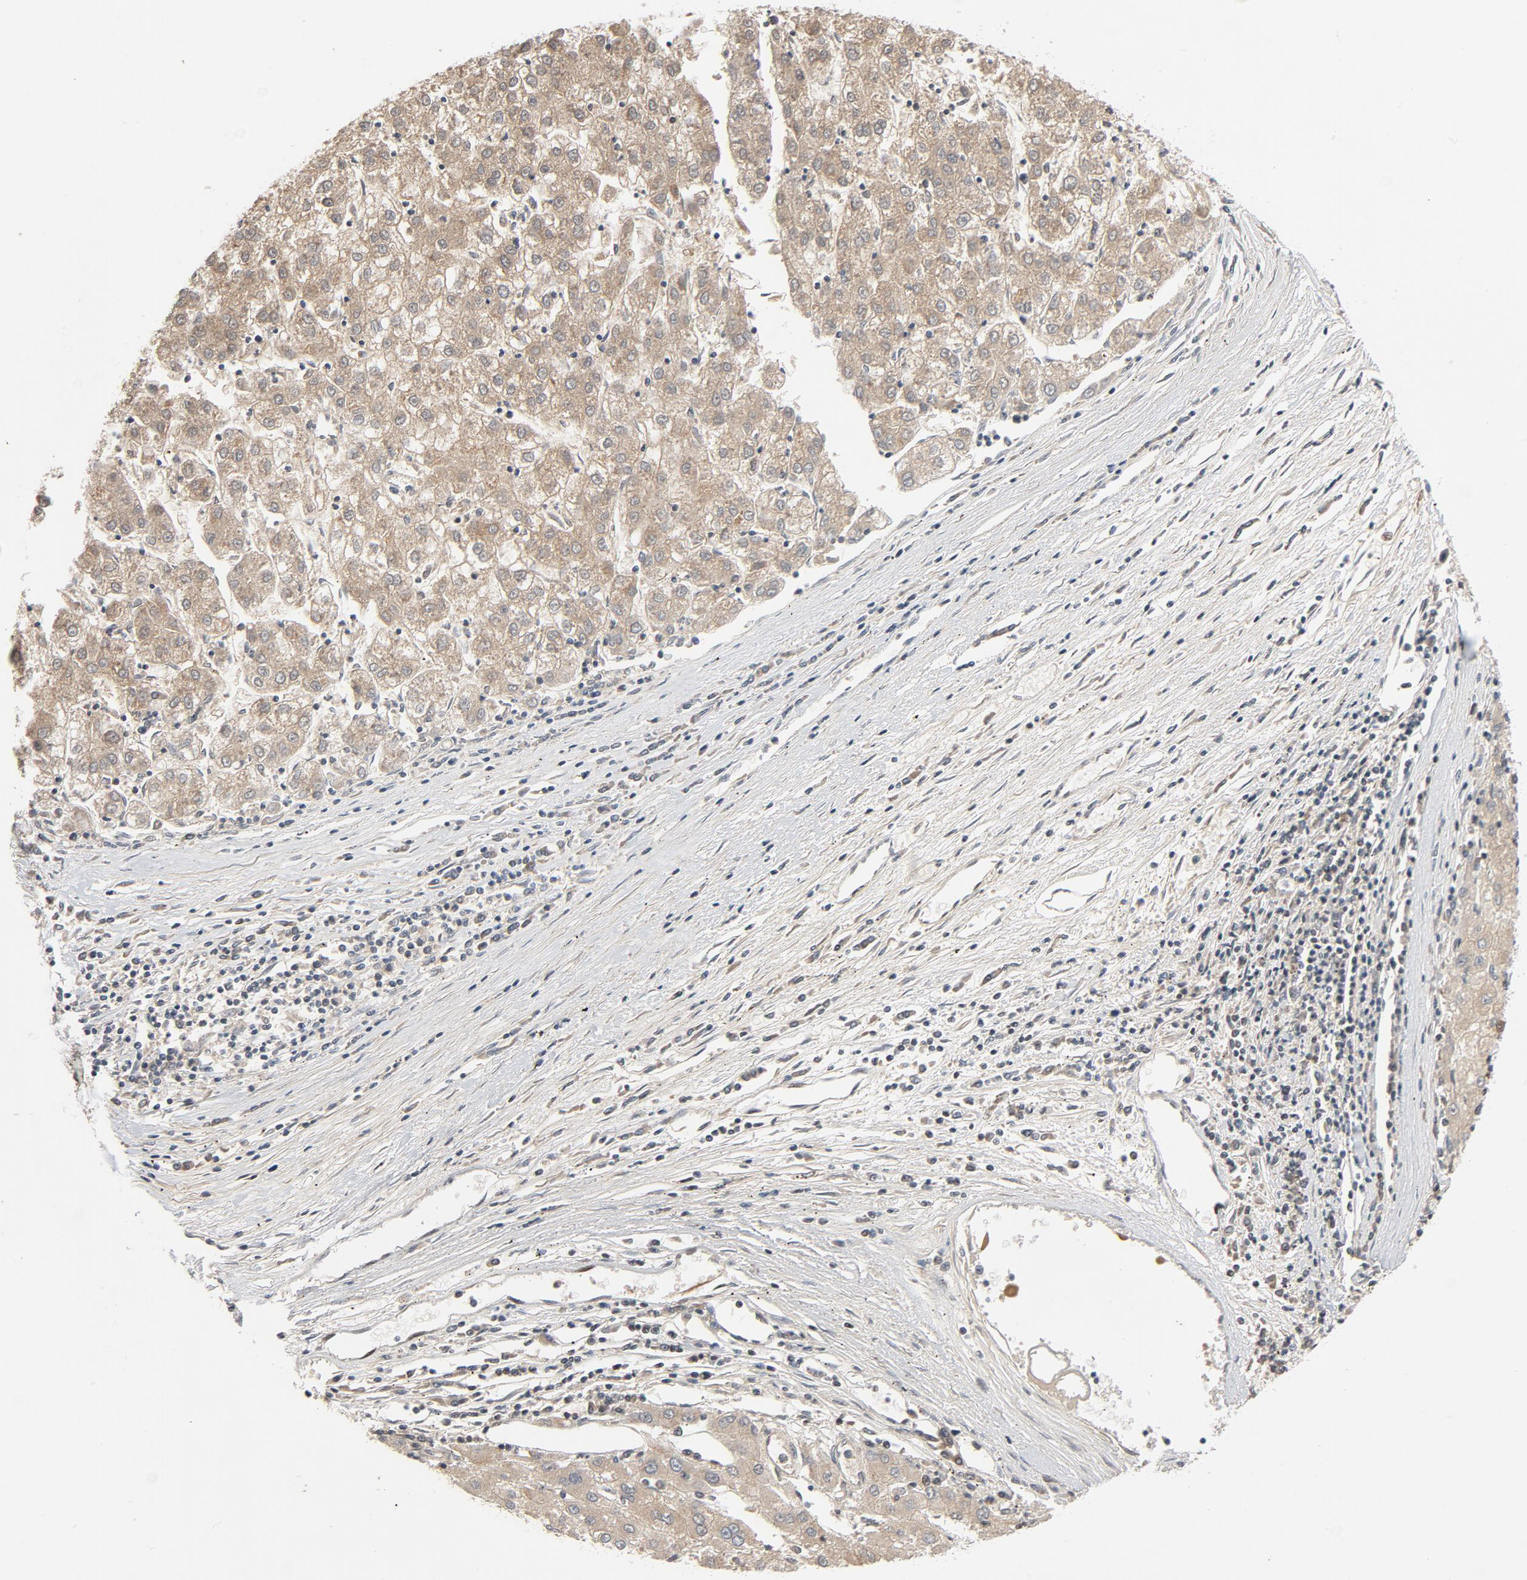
{"staining": {"intensity": "moderate", "quantity": ">75%", "location": "cytoplasmic/membranous"}, "tissue": "liver cancer", "cell_type": "Tumor cells", "image_type": "cancer", "snomed": [{"axis": "morphology", "description": "Carcinoma, Hepatocellular, NOS"}, {"axis": "topography", "description": "Liver"}], "caption": "Protein expression analysis of hepatocellular carcinoma (liver) exhibits moderate cytoplasmic/membranous positivity in approximately >75% of tumor cells.", "gene": "SMARCD1", "patient": {"sex": "male", "age": 72}}